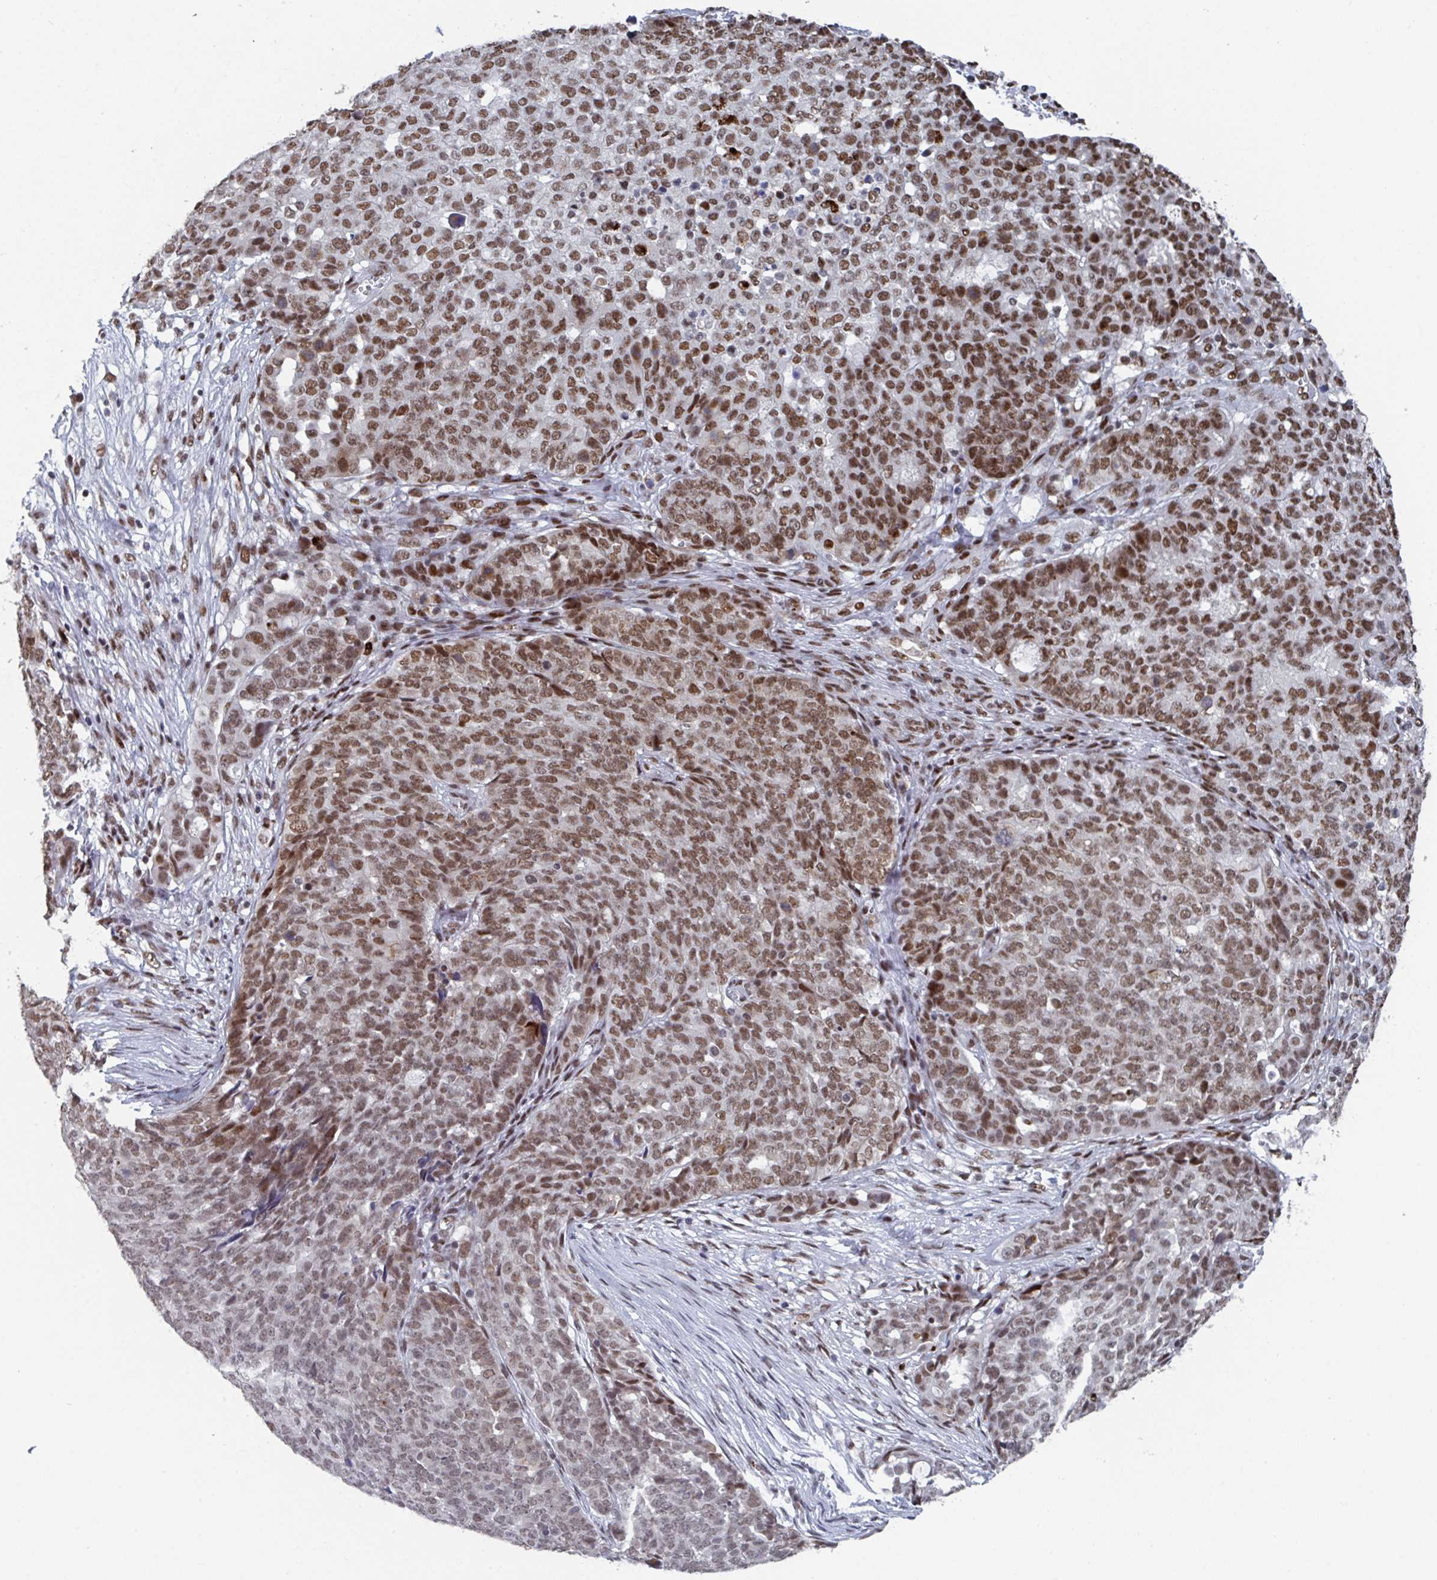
{"staining": {"intensity": "strong", "quantity": "25%-75%", "location": "nuclear"}, "tissue": "ovarian cancer", "cell_type": "Tumor cells", "image_type": "cancer", "snomed": [{"axis": "morphology", "description": "Cystadenocarcinoma, serous, NOS"}, {"axis": "topography", "description": "Soft tissue"}, {"axis": "topography", "description": "Ovary"}], "caption": "Ovarian serous cystadenocarcinoma was stained to show a protein in brown. There is high levels of strong nuclear expression in about 25%-75% of tumor cells.", "gene": "ZNF607", "patient": {"sex": "female", "age": 57}}